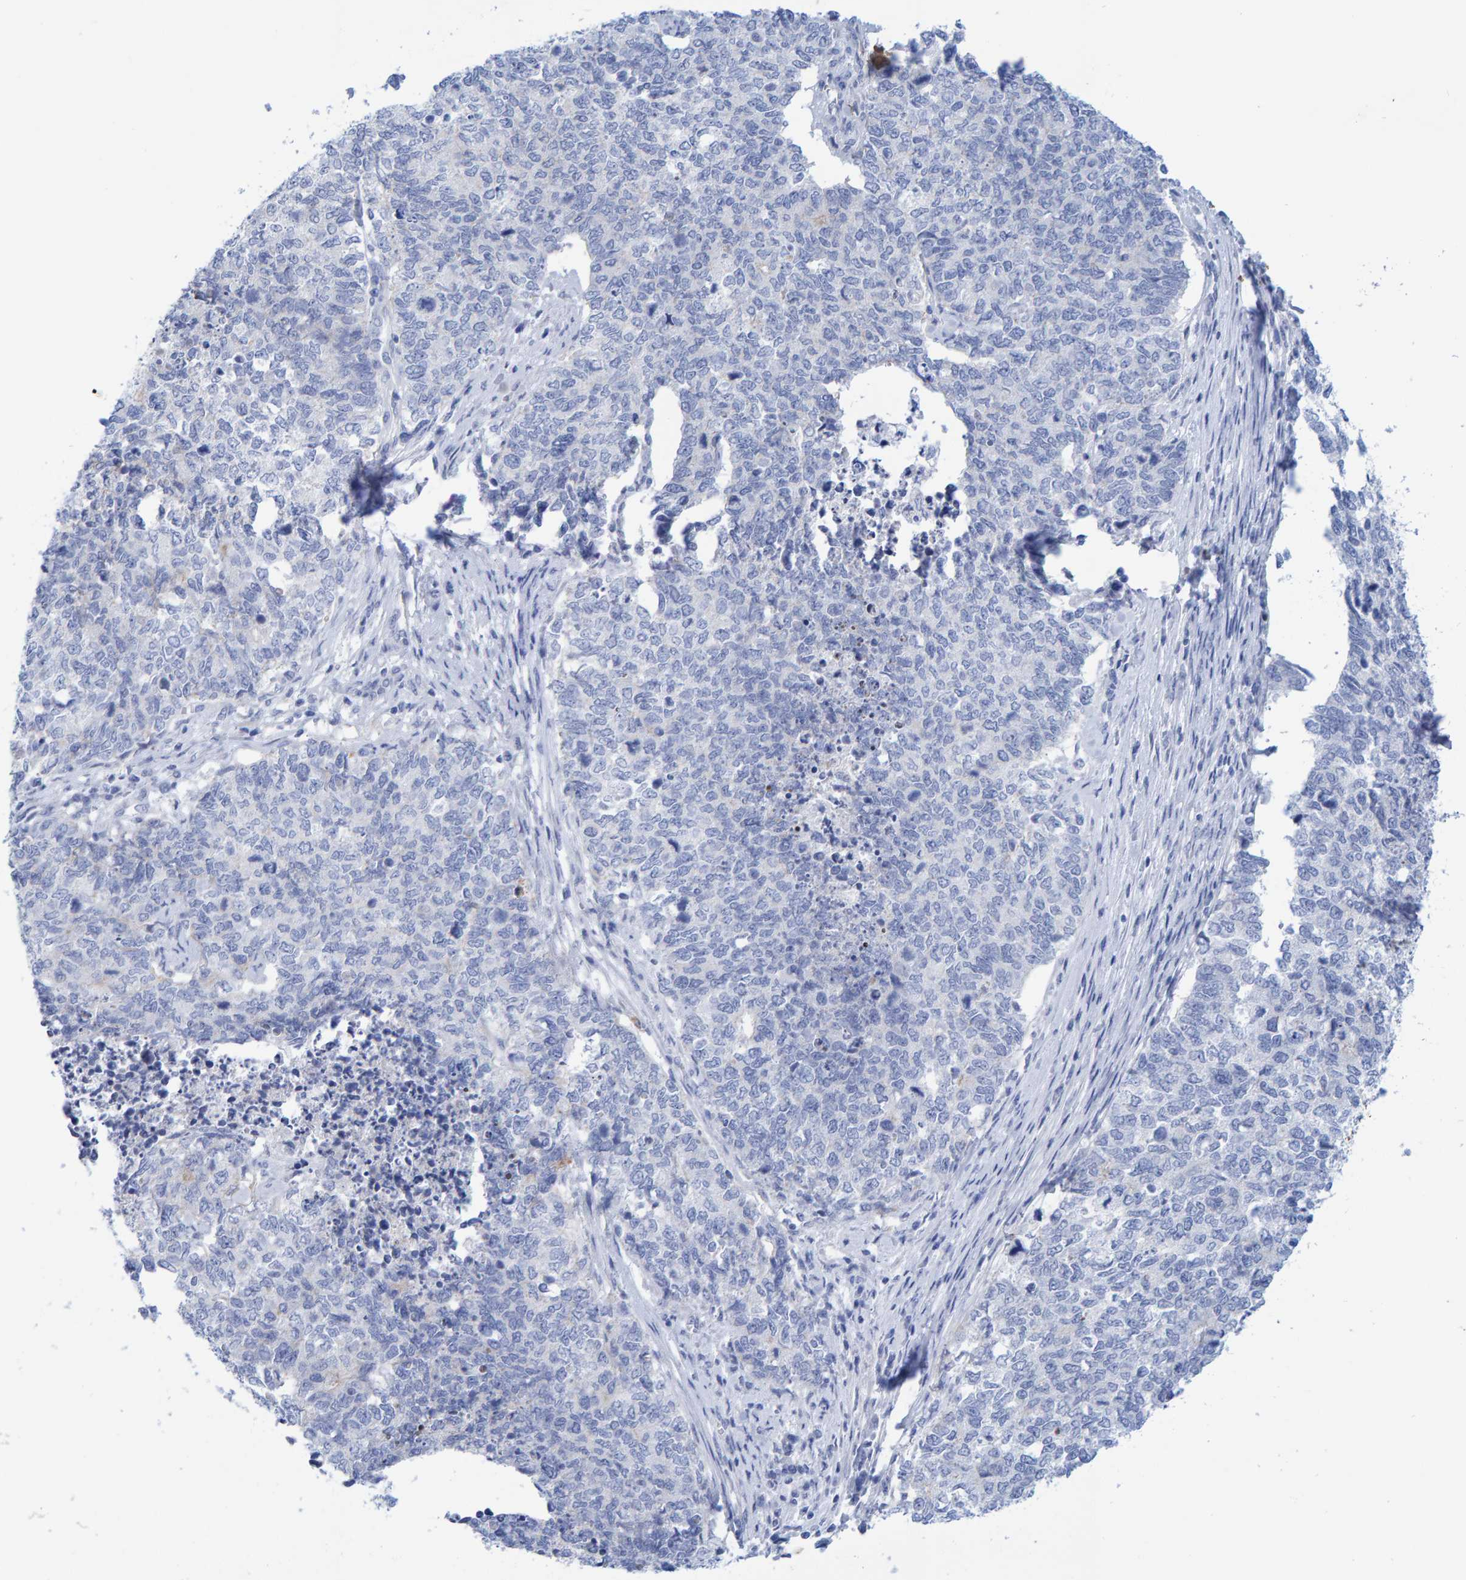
{"staining": {"intensity": "negative", "quantity": "none", "location": "none"}, "tissue": "cervical cancer", "cell_type": "Tumor cells", "image_type": "cancer", "snomed": [{"axis": "morphology", "description": "Squamous cell carcinoma, NOS"}, {"axis": "topography", "description": "Cervix"}], "caption": "IHC of human cervical cancer displays no positivity in tumor cells.", "gene": "JAKMIP3", "patient": {"sex": "female", "age": 63}}